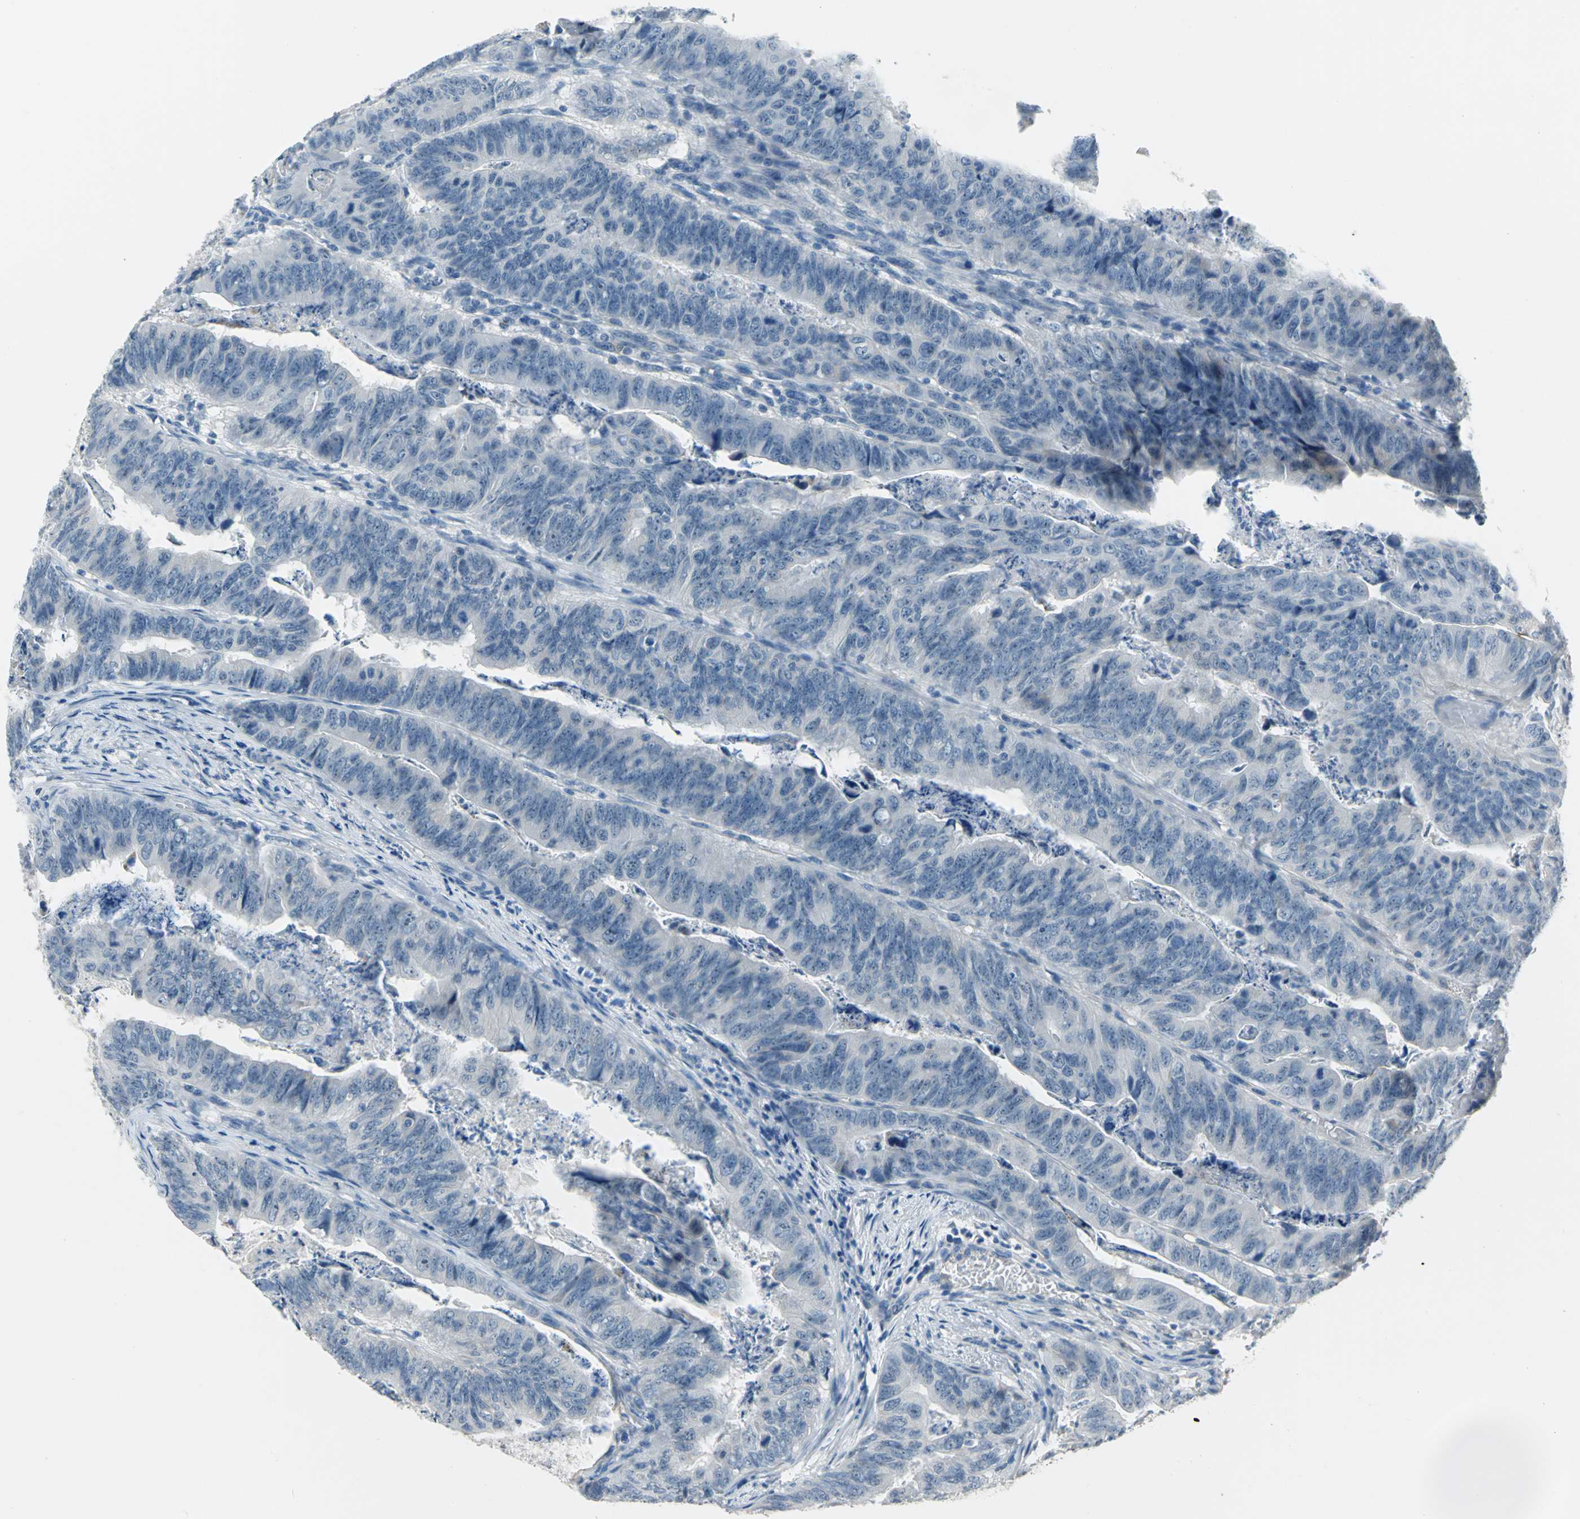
{"staining": {"intensity": "negative", "quantity": "none", "location": "none"}, "tissue": "stomach cancer", "cell_type": "Tumor cells", "image_type": "cancer", "snomed": [{"axis": "morphology", "description": "Adenocarcinoma, NOS"}, {"axis": "topography", "description": "Stomach, lower"}], "caption": "Protein analysis of stomach adenocarcinoma reveals no significant positivity in tumor cells.", "gene": "MUC4", "patient": {"sex": "male", "age": 77}}